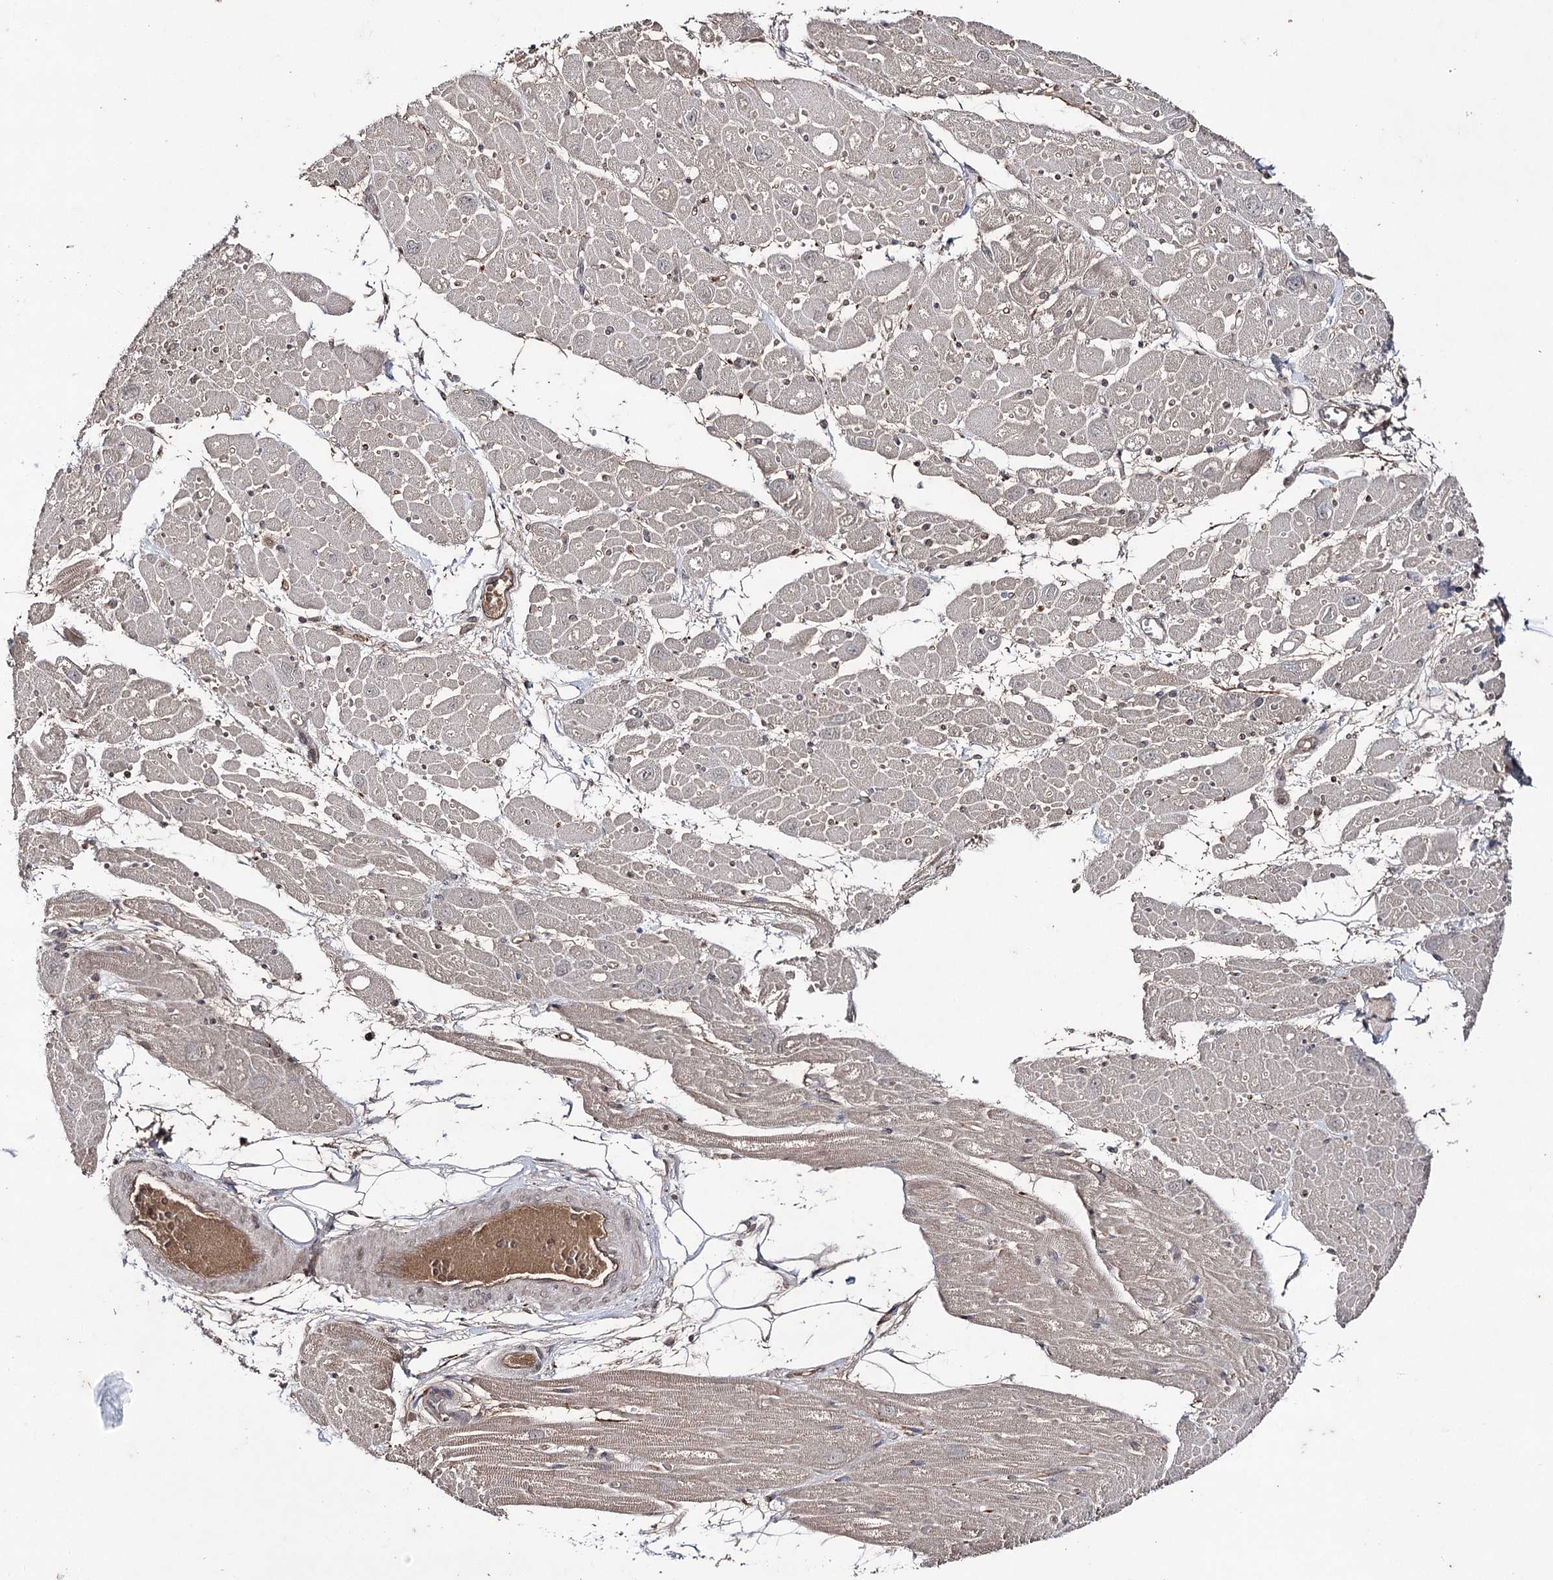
{"staining": {"intensity": "negative", "quantity": "none", "location": "none"}, "tissue": "heart muscle", "cell_type": "Cardiomyocytes", "image_type": "normal", "snomed": [{"axis": "morphology", "description": "Normal tissue, NOS"}, {"axis": "topography", "description": "Heart"}], "caption": "A high-resolution image shows immunohistochemistry staining of normal heart muscle, which demonstrates no significant staining in cardiomyocytes.", "gene": "SYNGR3", "patient": {"sex": "male", "age": 50}}